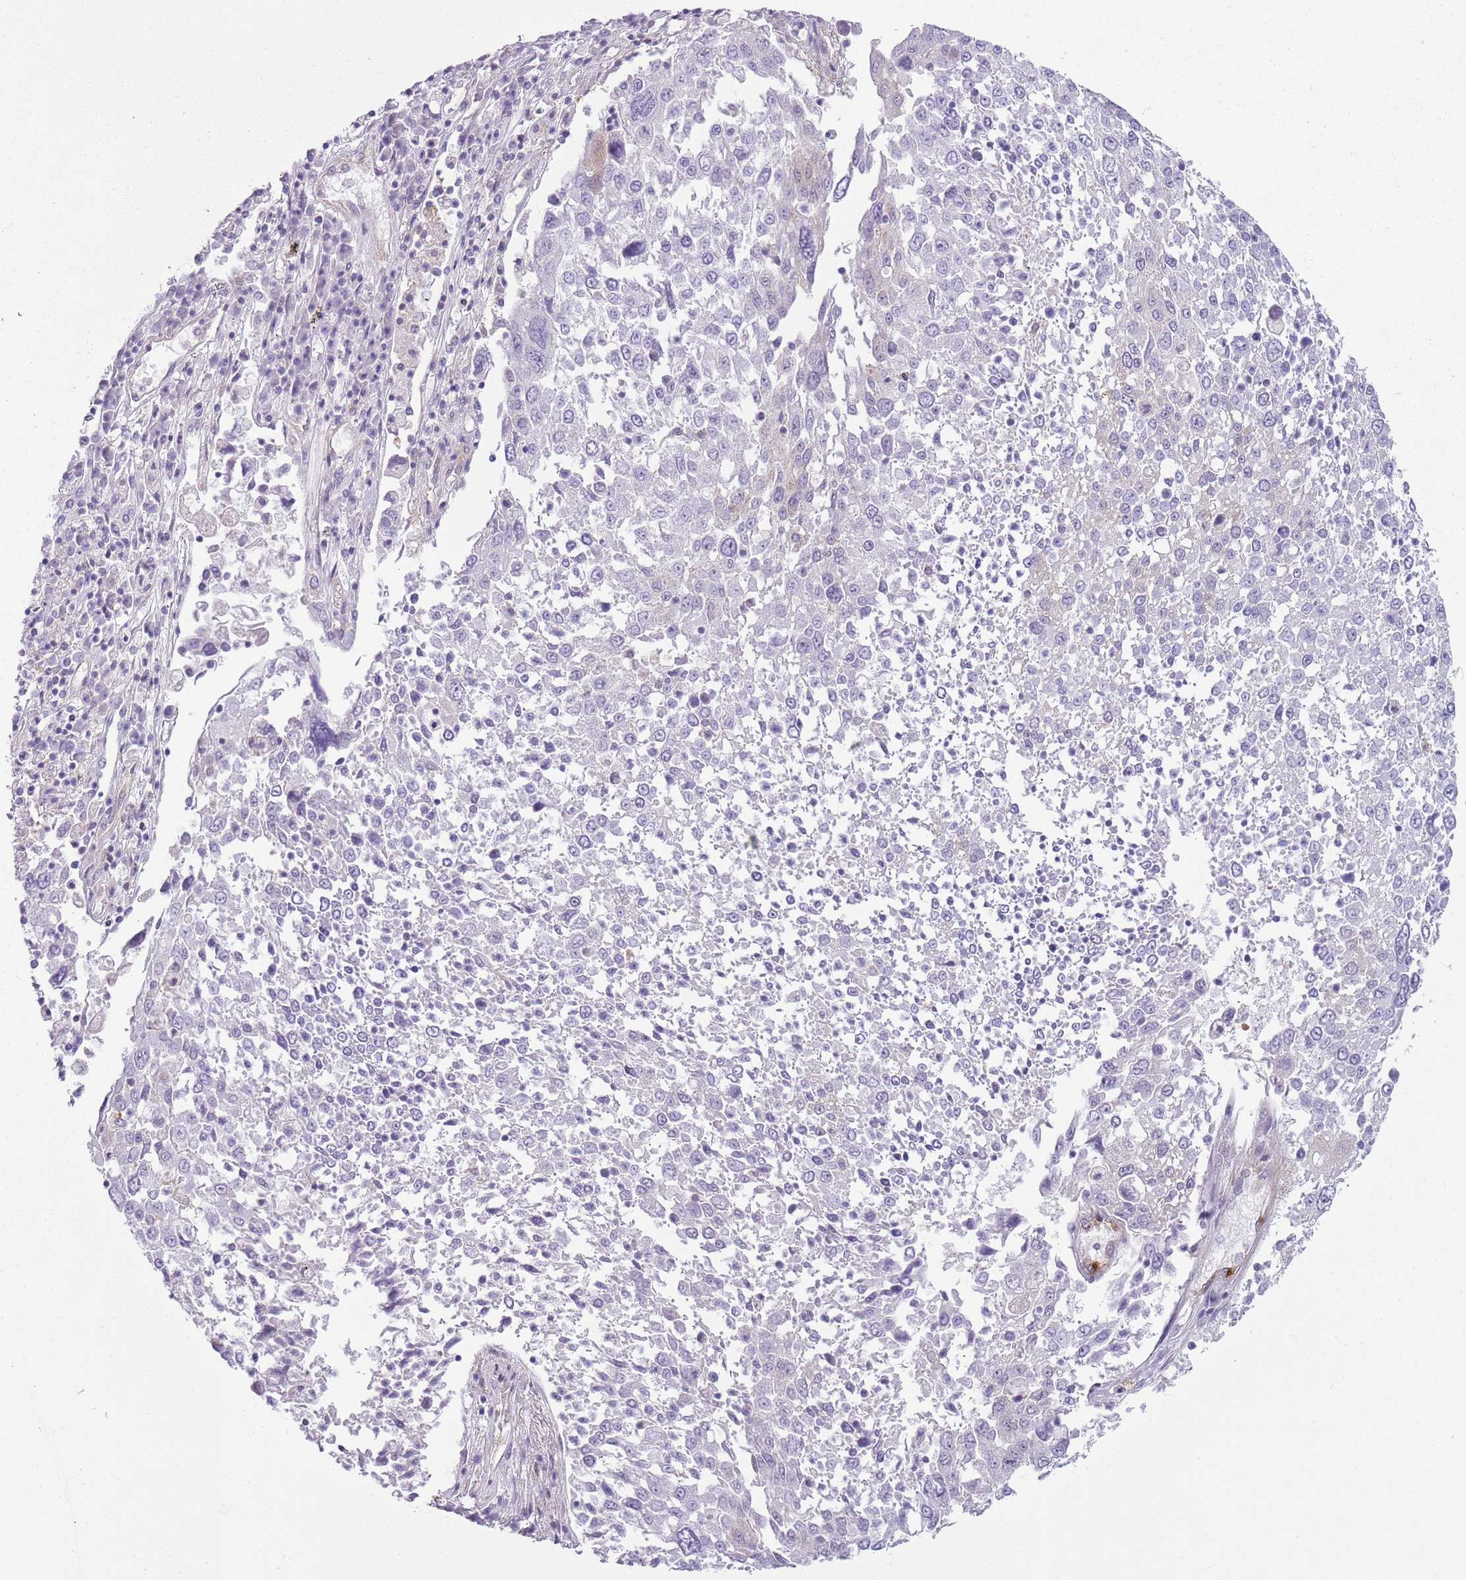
{"staining": {"intensity": "negative", "quantity": "none", "location": "none"}, "tissue": "lung cancer", "cell_type": "Tumor cells", "image_type": "cancer", "snomed": [{"axis": "morphology", "description": "Squamous cell carcinoma, NOS"}, {"axis": "topography", "description": "Lung"}], "caption": "IHC micrograph of lung squamous cell carcinoma stained for a protein (brown), which reveals no staining in tumor cells. Nuclei are stained in blue.", "gene": "SNX1", "patient": {"sex": "male", "age": 65}}